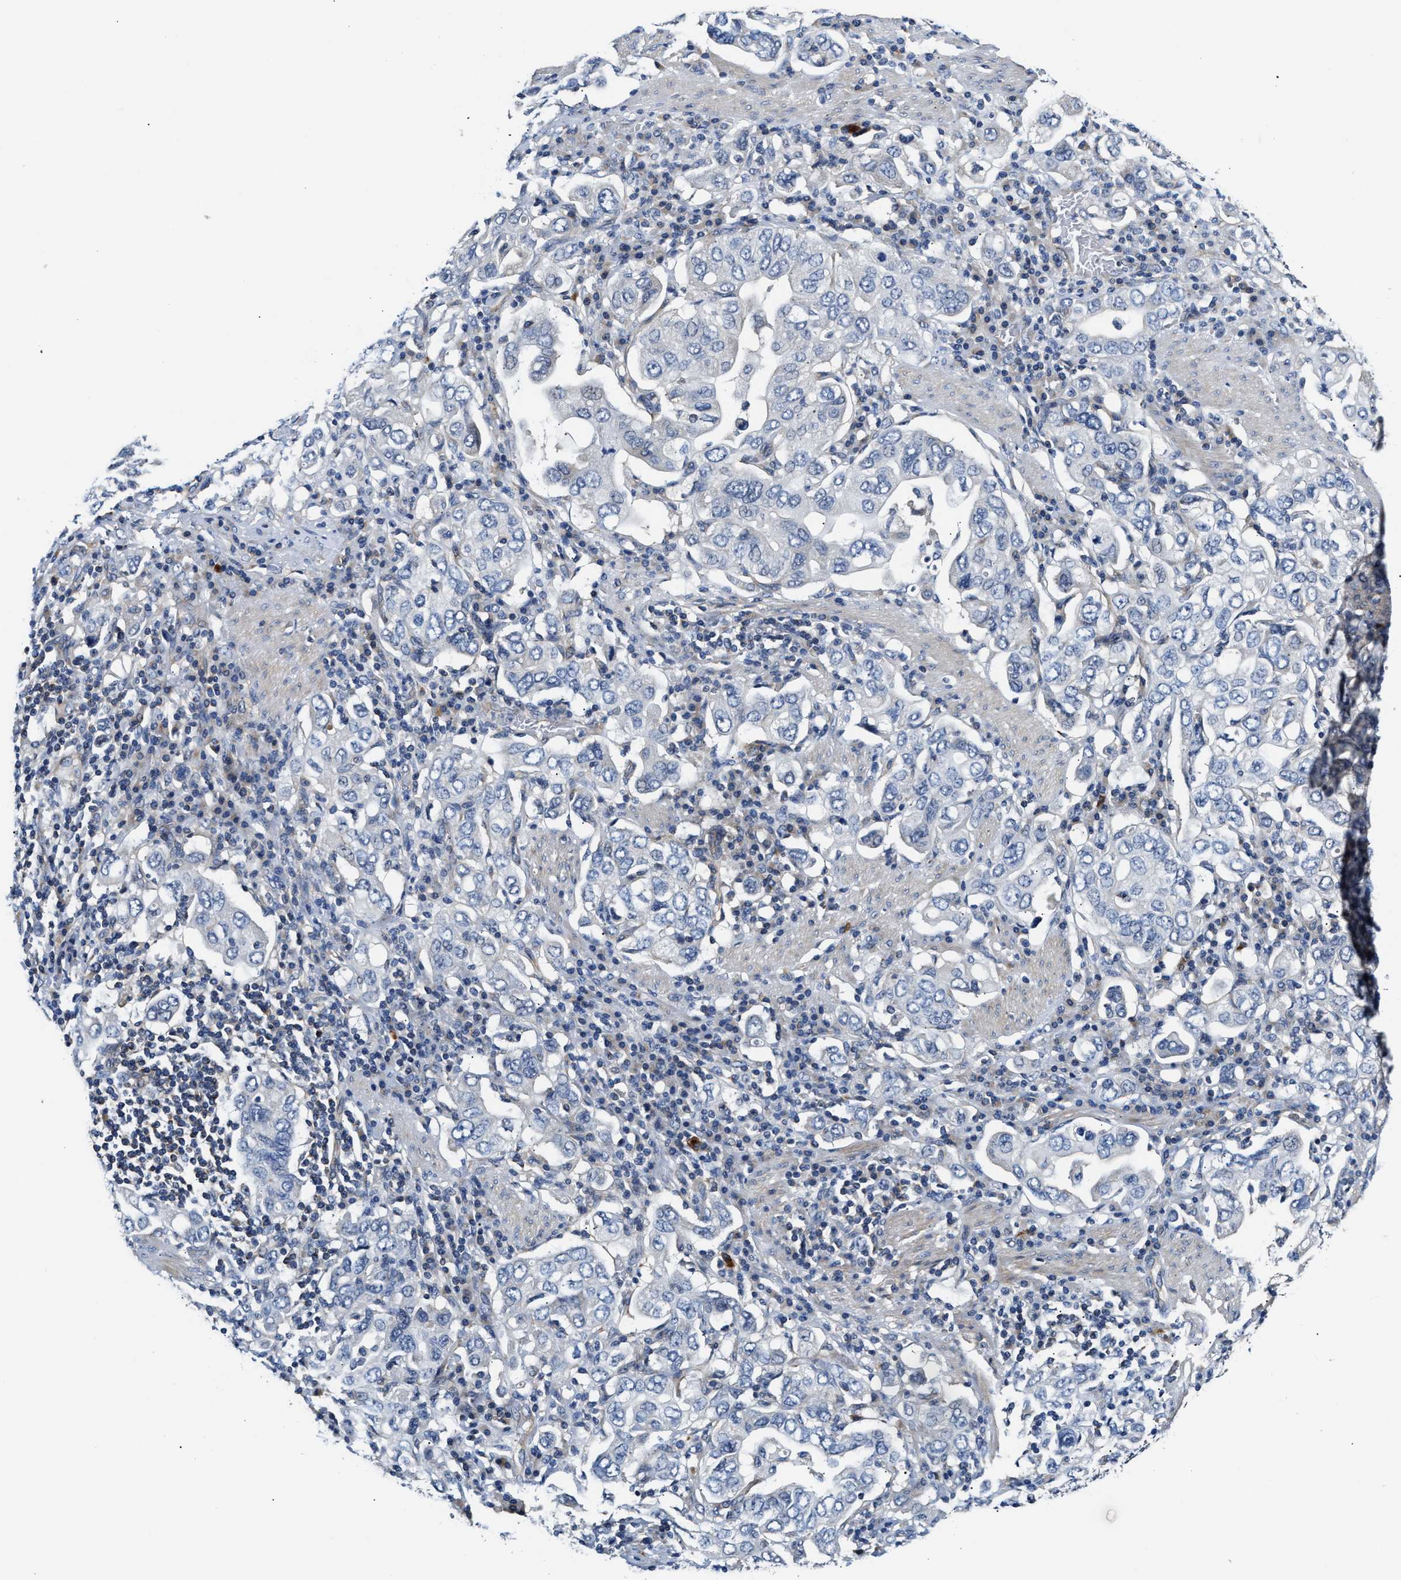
{"staining": {"intensity": "negative", "quantity": "none", "location": "none"}, "tissue": "stomach cancer", "cell_type": "Tumor cells", "image_type": "cancer", "snomed": [{"axis": "morphology", "description": "Adenocarcinoma, NOS"}, {"axis": "topography", "description": "Stomach, upper"}], "caption": "Immunohistochemistry of stomach cancer (adenocarcinoma) shows no staining in tumor cells.", "gene": "TEX2", "patient": {"sex": "male", "age": 62}}